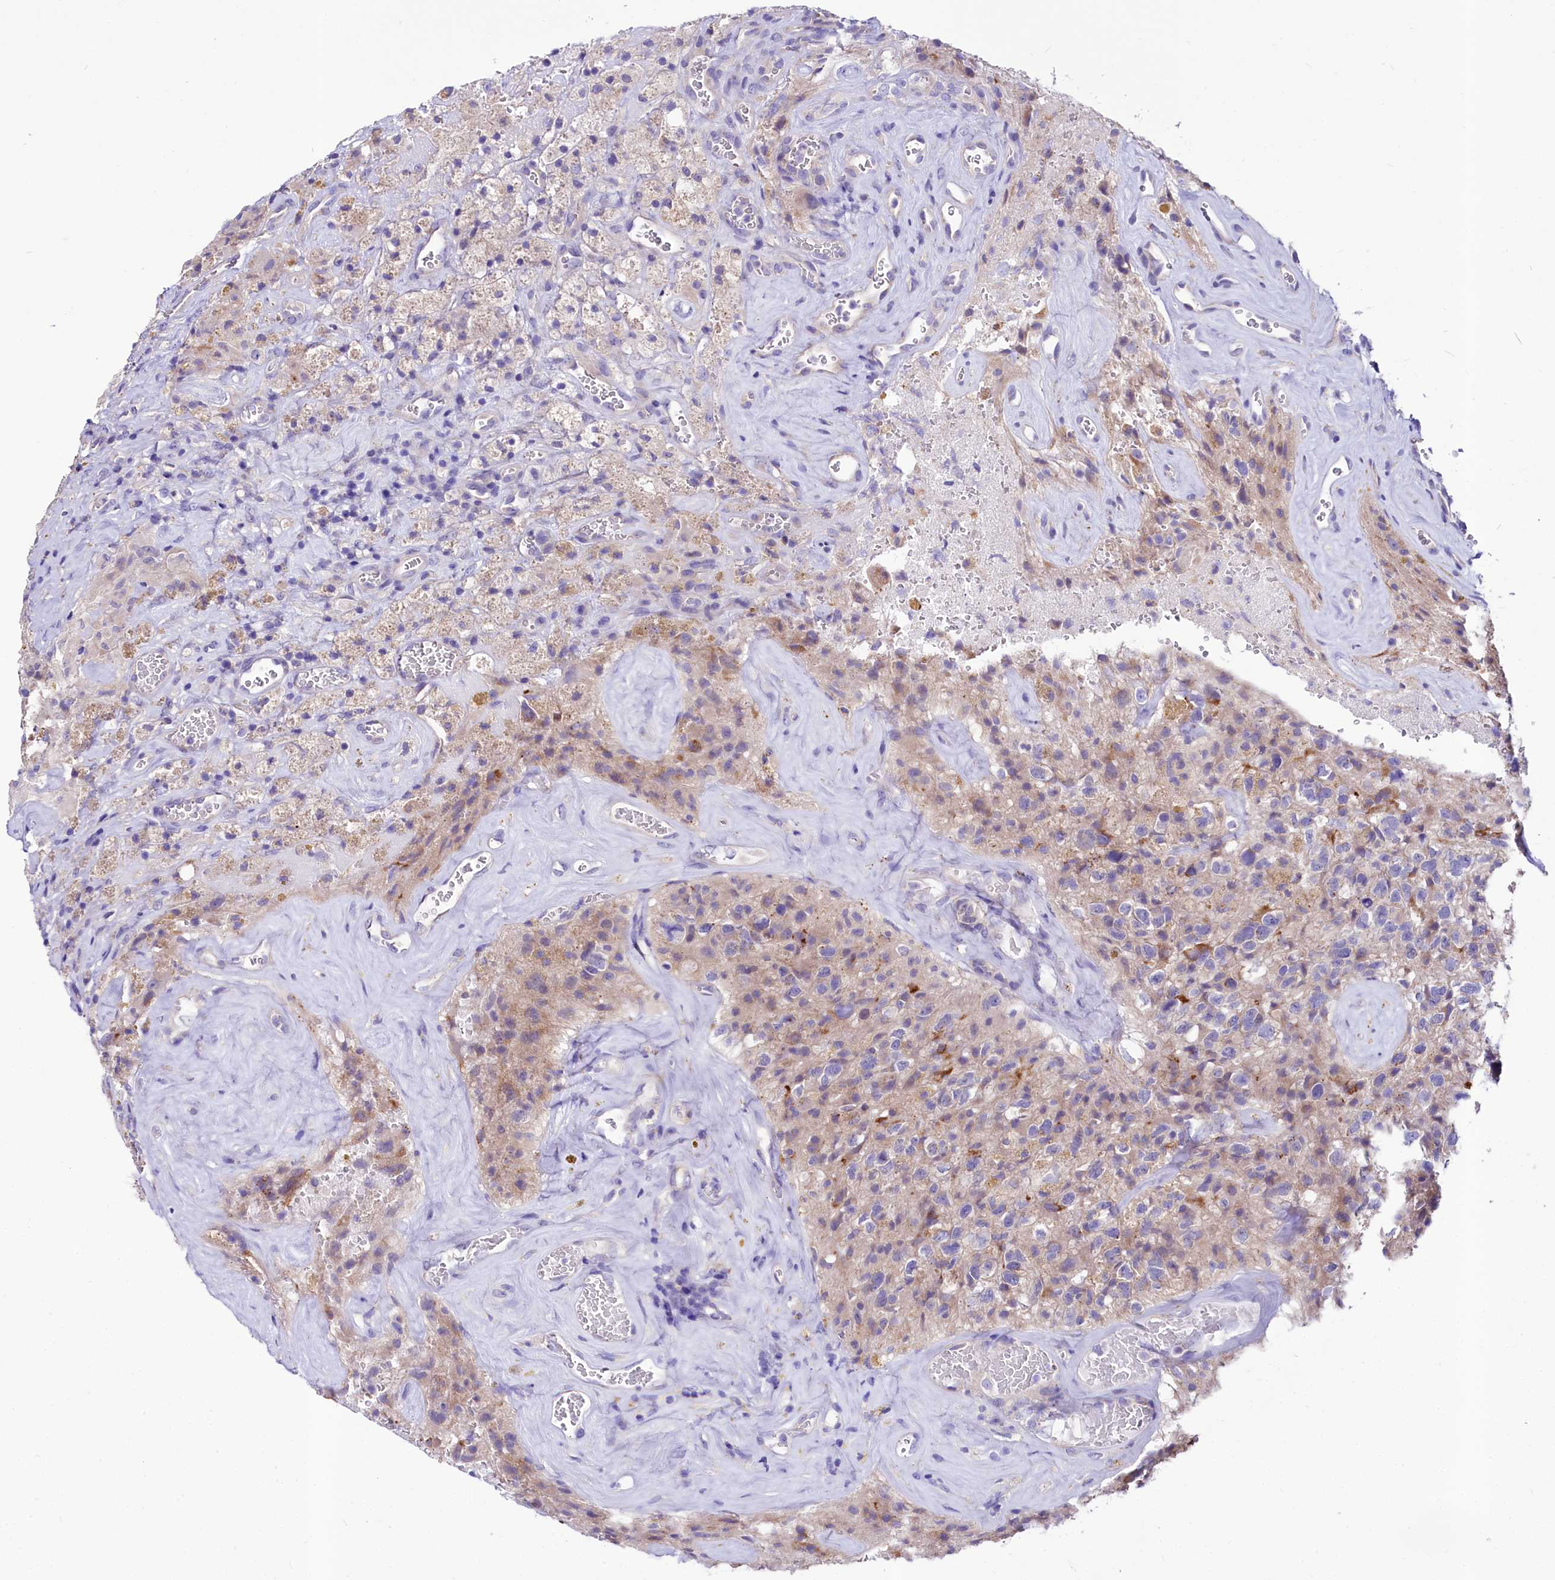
{"staining": {"intensity": "negative", "quantity": "none", "location": "none"}, "tissue": "glioma", "cell_type": "Tumor cells", "image_type": "cancer", "snomed": [{"axis": "morphology", "description": "Glioma, malignant, High grade"}, {"axis": "topography", "description": "Brain"}], "caption": "This is an immunohistochemistry (IHC) photomicrograph of high-grade glioma (malignant). There is no positivity in tumor cells.", "gene": "ABHD5", "patient": {"sex": "male", "age": 69}}